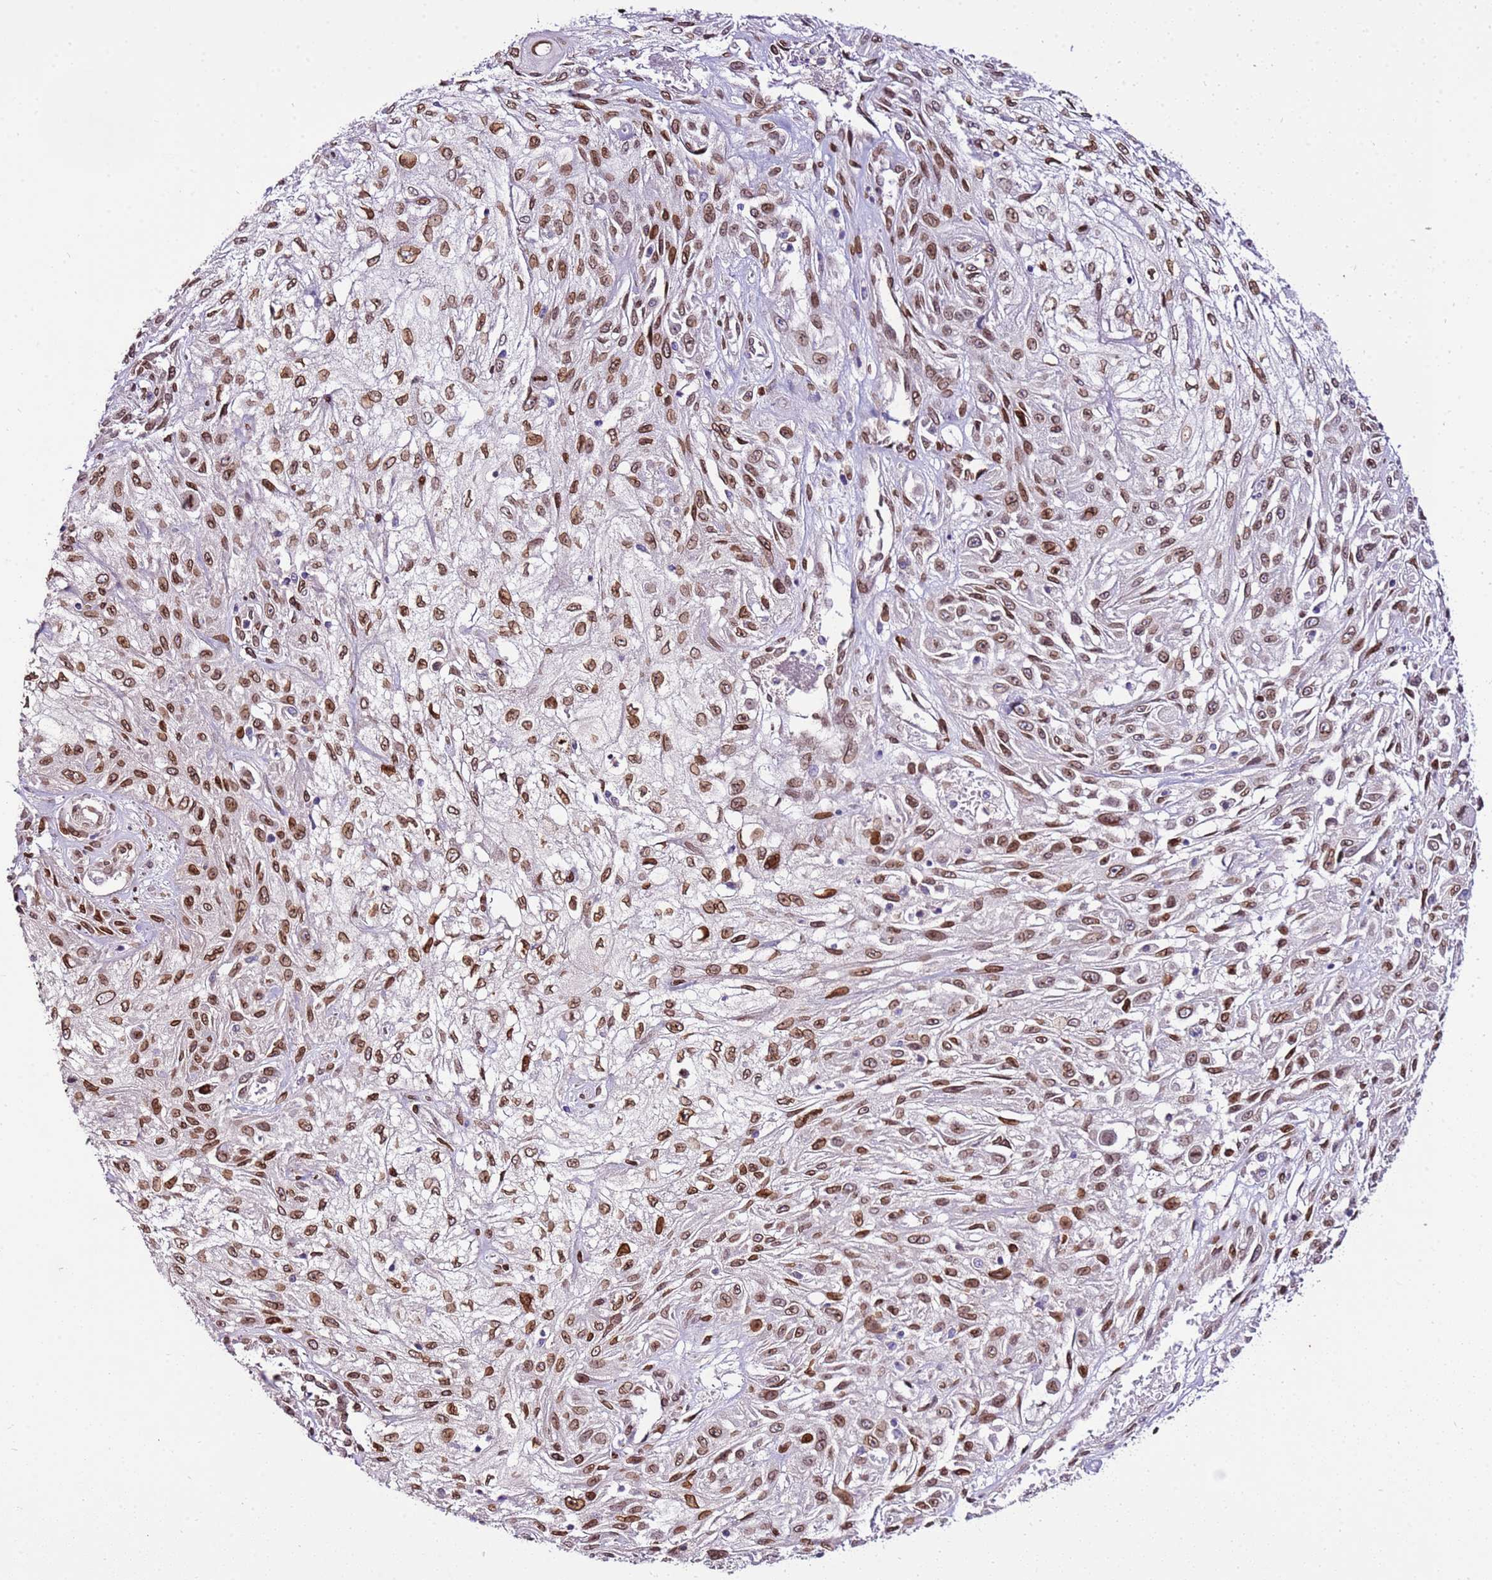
{"staining": {"intensity": "moderate", "quantity": ">75%", "location": "cytoplasmic/membranous,nuclear"}, "tissue": "skin cancer", "cell_type": "Tumor cells", "image_type": "cancer", "snomed": [{"axis": "morphology", "description": "Squamous cell carcinoma, NOS"}, {"axis": "morphology", "description": "Squamous cell carcinoma, metastatic, NOS"}, {"axis": "topography", "description": "Skin"}, {"axis": "topography", "description": "Lymph node"}], "caption": "Moderate cytoplasmic/membranous and nuclear expression for a protein is identified in approximately >75% of tumor cells of squamous cell carcinoma (skin) using immunohistochemistry.", "gene": "TMEM47", "patient": {"sex": "male", "age": 75}}